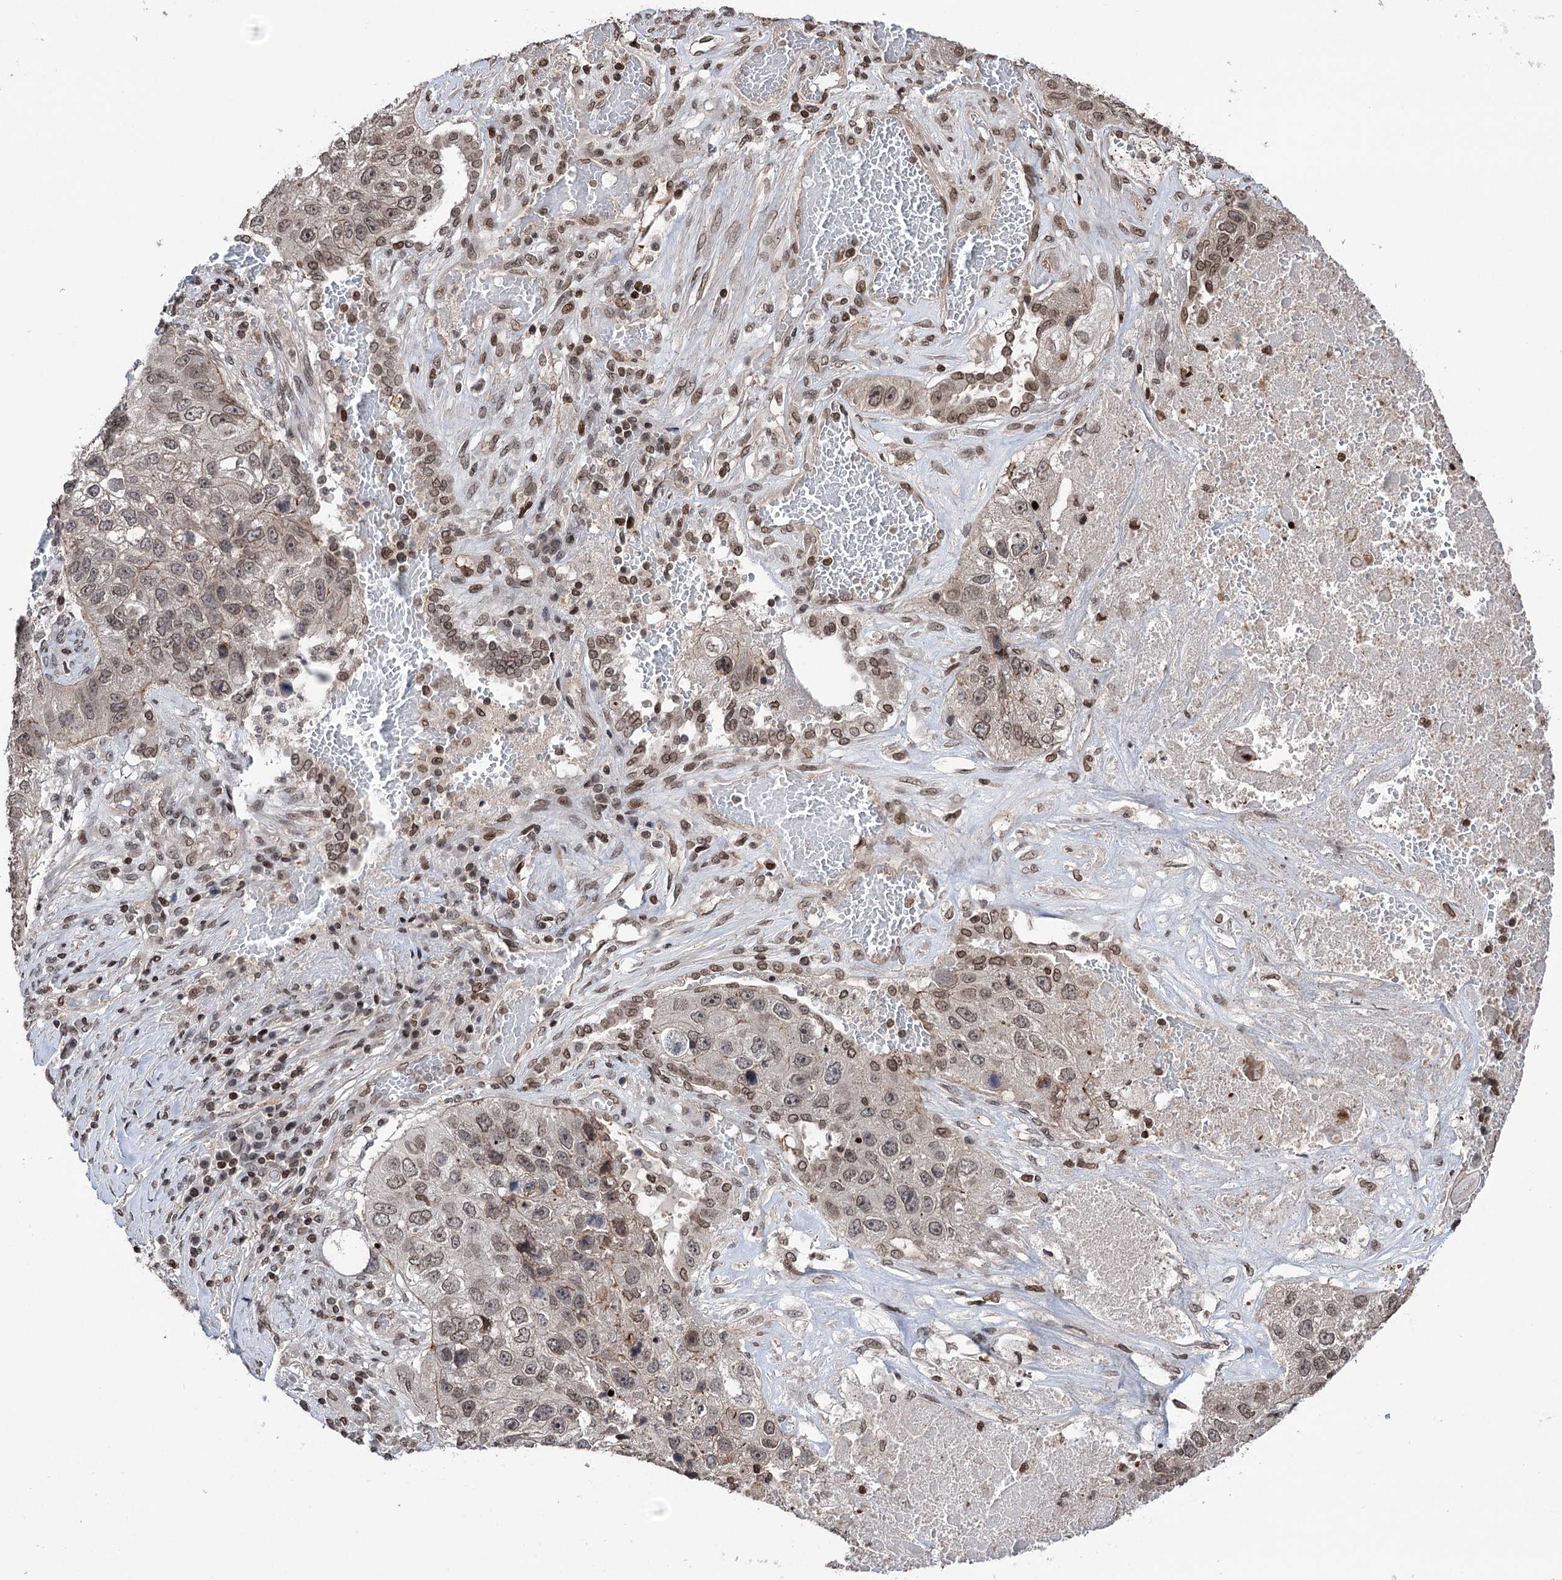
{"staining": {"intensity": "moderate", "quantity": "25%-75%", "location": "nuclear"}, "tissue": "lung cancer", "cell_type": "Tumor cells", "image_type": "cancer", "snomed": [{"axis": "morphology", "description": "Squamous cell carcinoma, NOS"}, {"axis": "topography", "description": "Lung"}], "caption": "Immunohistochemistry (IHC) (DAB) staining of human lung squamous cell carcinoma displays moderate nuclear protein expression in about 25%-75% of tumor cells.", "gene": "CCDC77", "patient": {"sex": "male", "age": 61}}